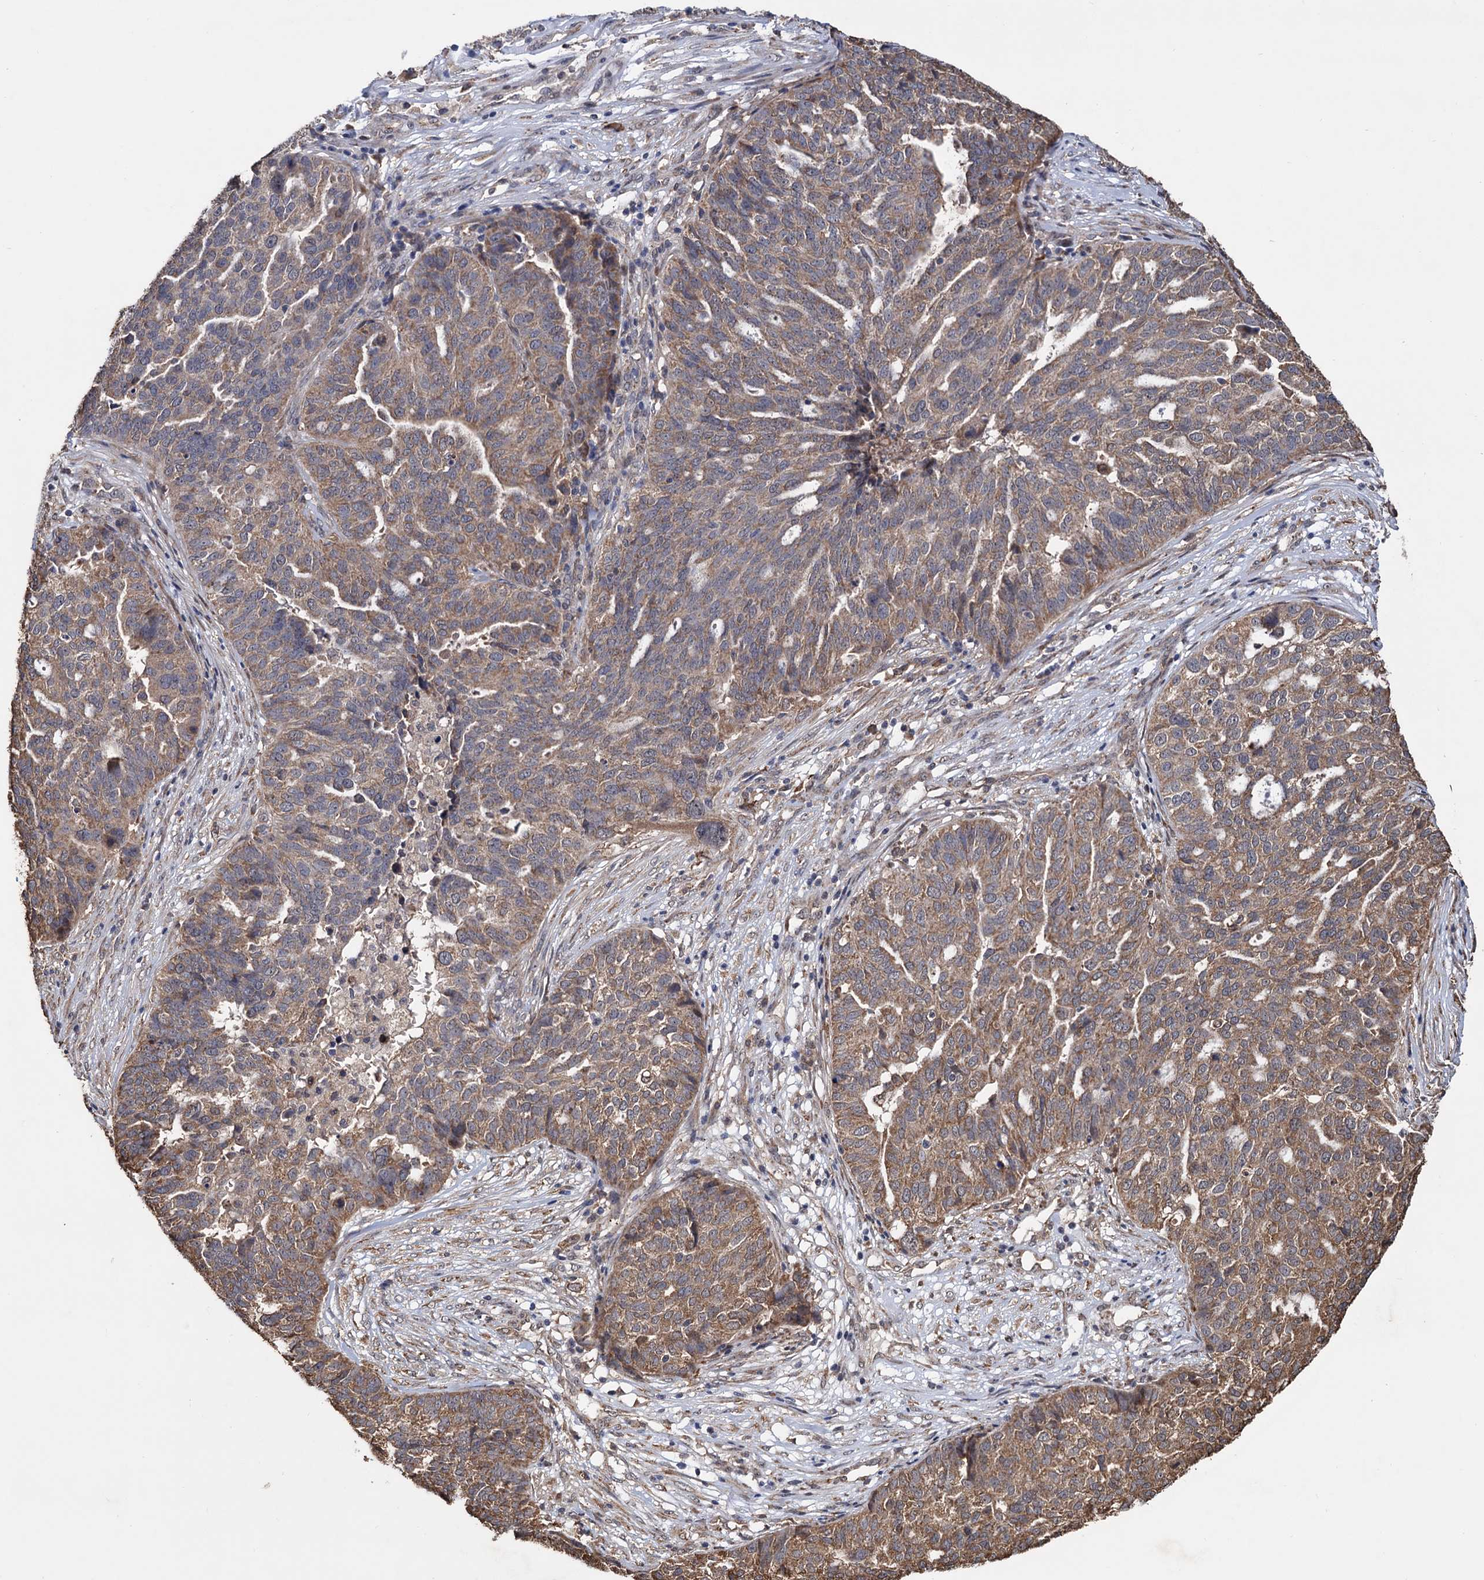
{"staining": {"intensity": "moderate", "quantity": ">75%", "location": "cytoplasmic/membranous"}, "tissue": "ovarian cancer", "cell_type": "Tumor cells", "image_type": "cancer", "snomed": [{"axis": "morphology", "description": "Cystadenocarcinoma, serous, NOS"}, {"axis": "topography", "description": "Ovary"}], "caption": "A histopathology image of serous cystadenocarcinoma (ovarian) stained for a protein shows moderate cytoplasmic/membranous brown staining in tumor cells.", "gene": "TBC1D12", "patient": {"sex": "female", "age": 59}}